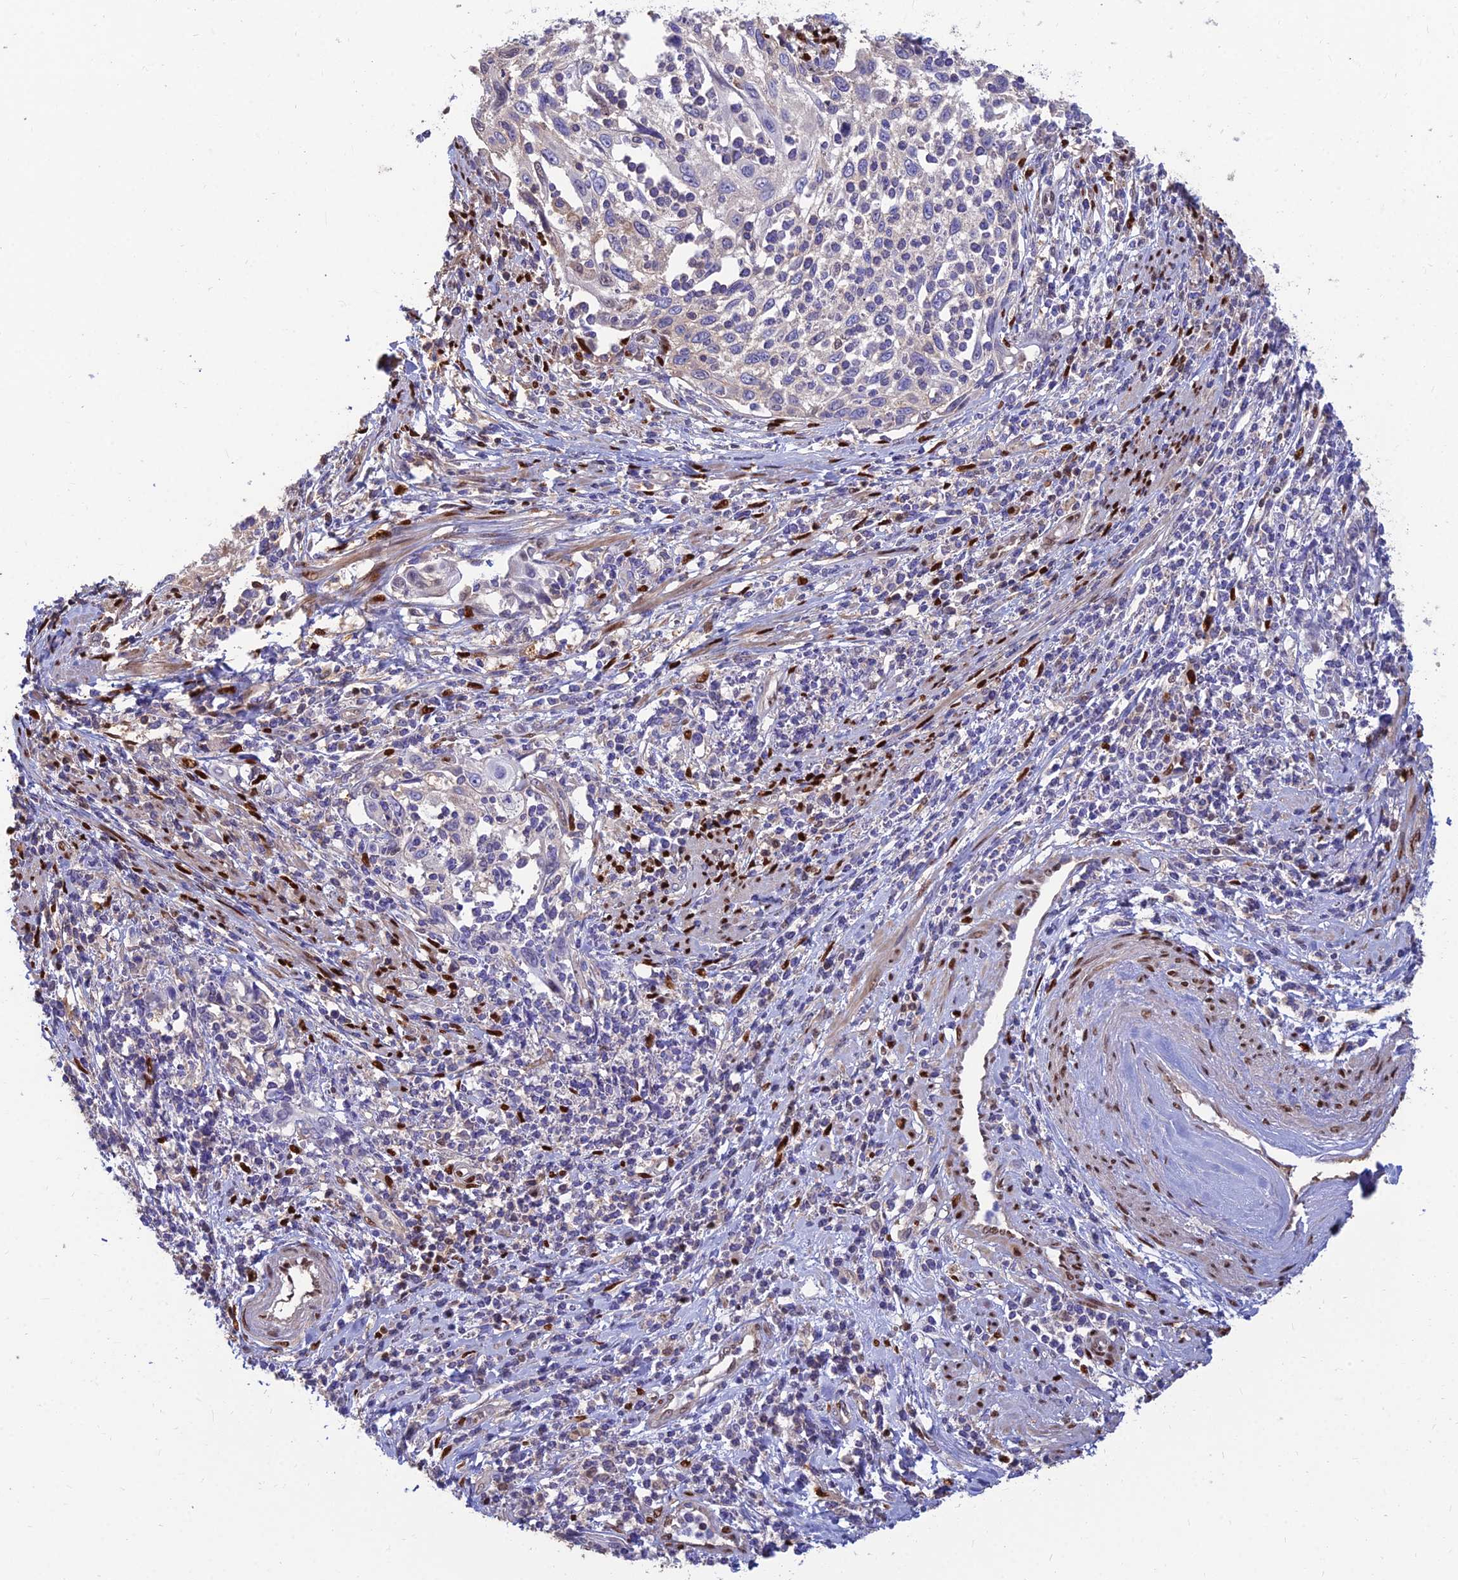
{"staining": {"intensity": "negative", "quantity": "none", "location": "none"}, "tissue": "cervical cancer", "cell_type": "Tumor cells", "image_type": "cancer", "snomed": [{"axis": "morphology", "description": "Squamous cell carcinoma, NOS"}, {"axis": "topography", "description": "Cervix"}], "caption": "Immunohistochemistry of human cervical cancer demonstrates no positivity in tumor cells.", "gene": "DNPEP", "patient": {"sex": "female", "age": 70}}